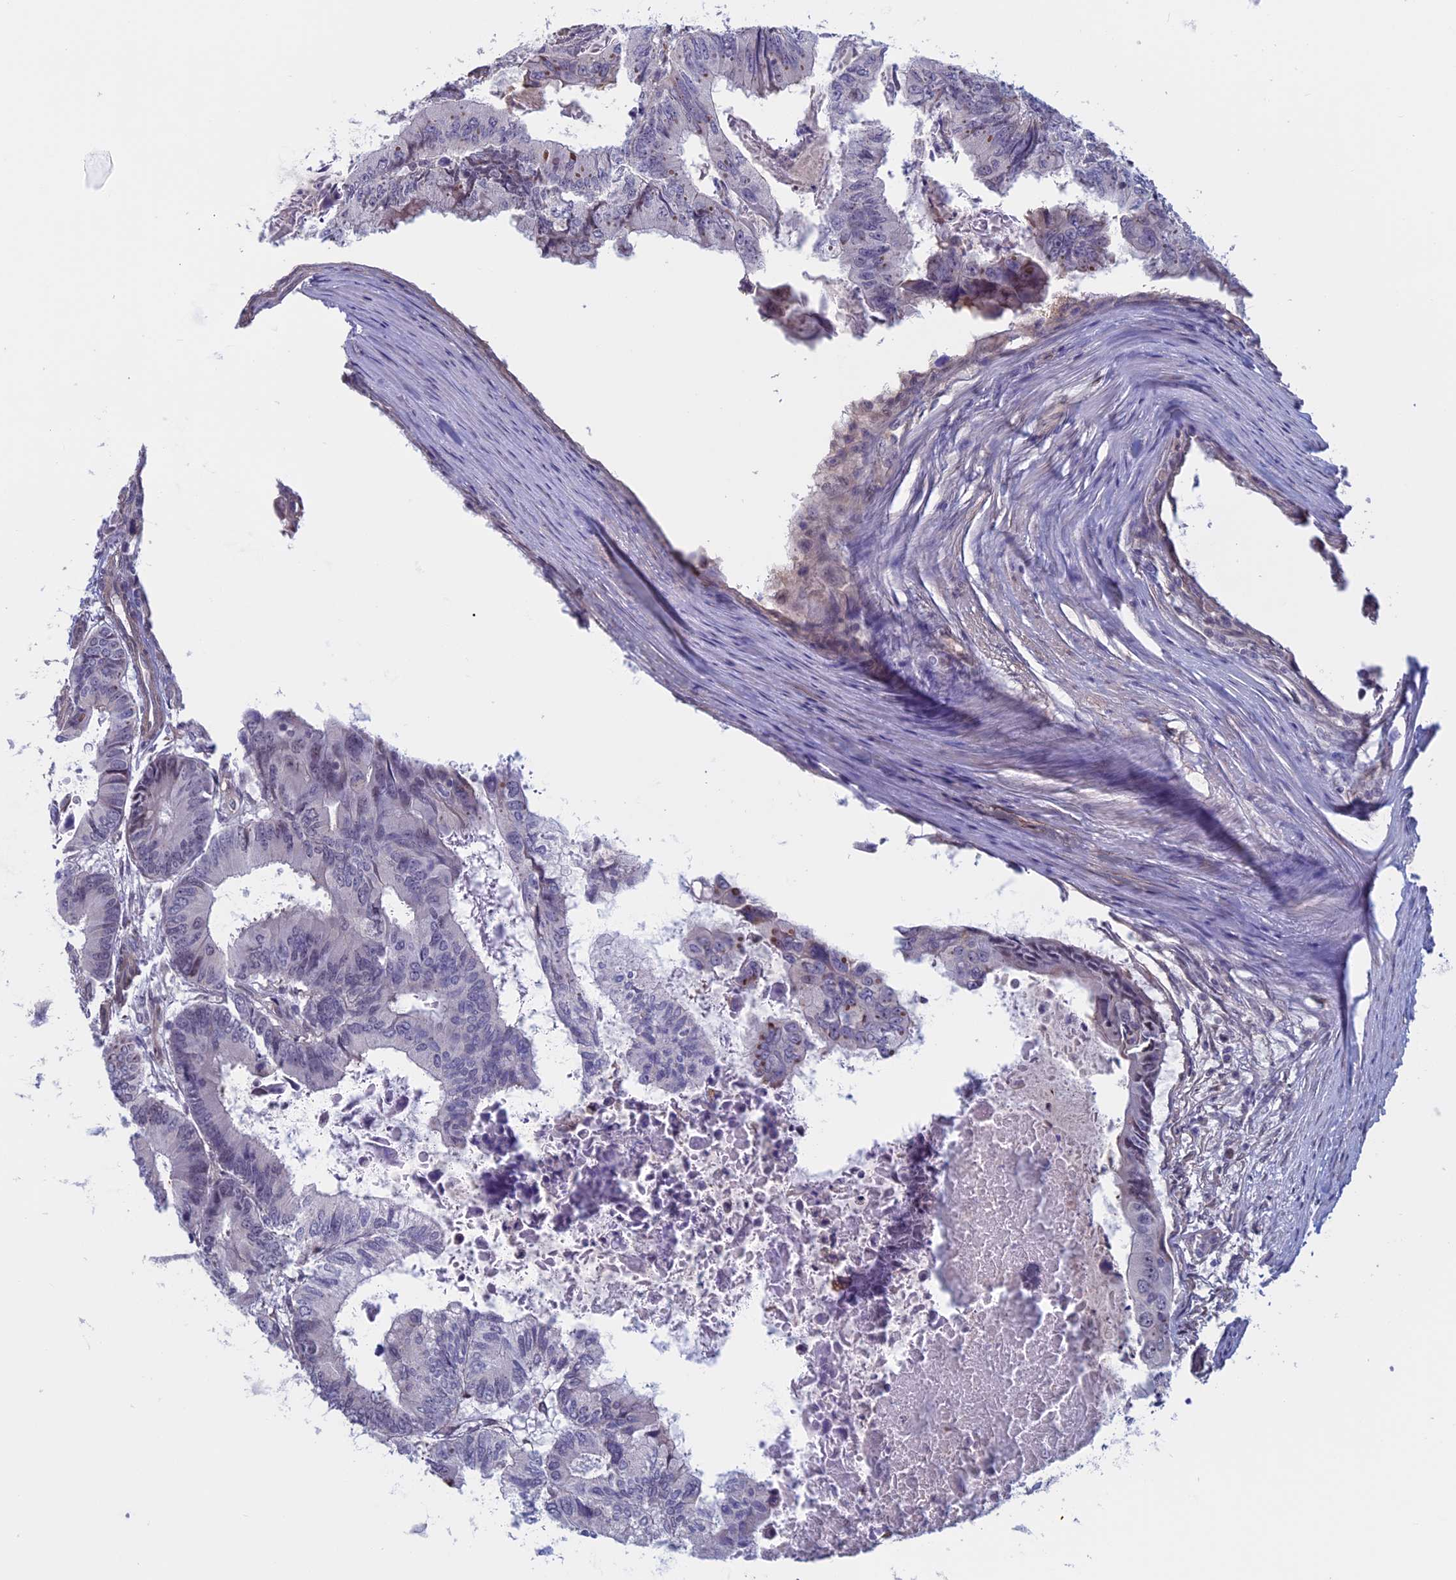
{"staining": {"intensity": "moderate", "quantity": "<25%", "location": "cytoplasmic/membranous"}, "tissue": "colorectal cancer", "cell_type": "Tumor cells", "image_type": "cancer", "snomed": [{"axis": "morphology", "description": "Adenocarcinoma, NOS"}, {"axis": "topography", "description": "Colon"}], "caption": "This is an image of immunohistochemistry staining of colorectal cancer (adenocarcinoma), which shows moderate staining in the cytoplasmic/membranous of tumor cells.", "gene": "SLC1A6", "patient": {"sex": "male", "age": 85}}